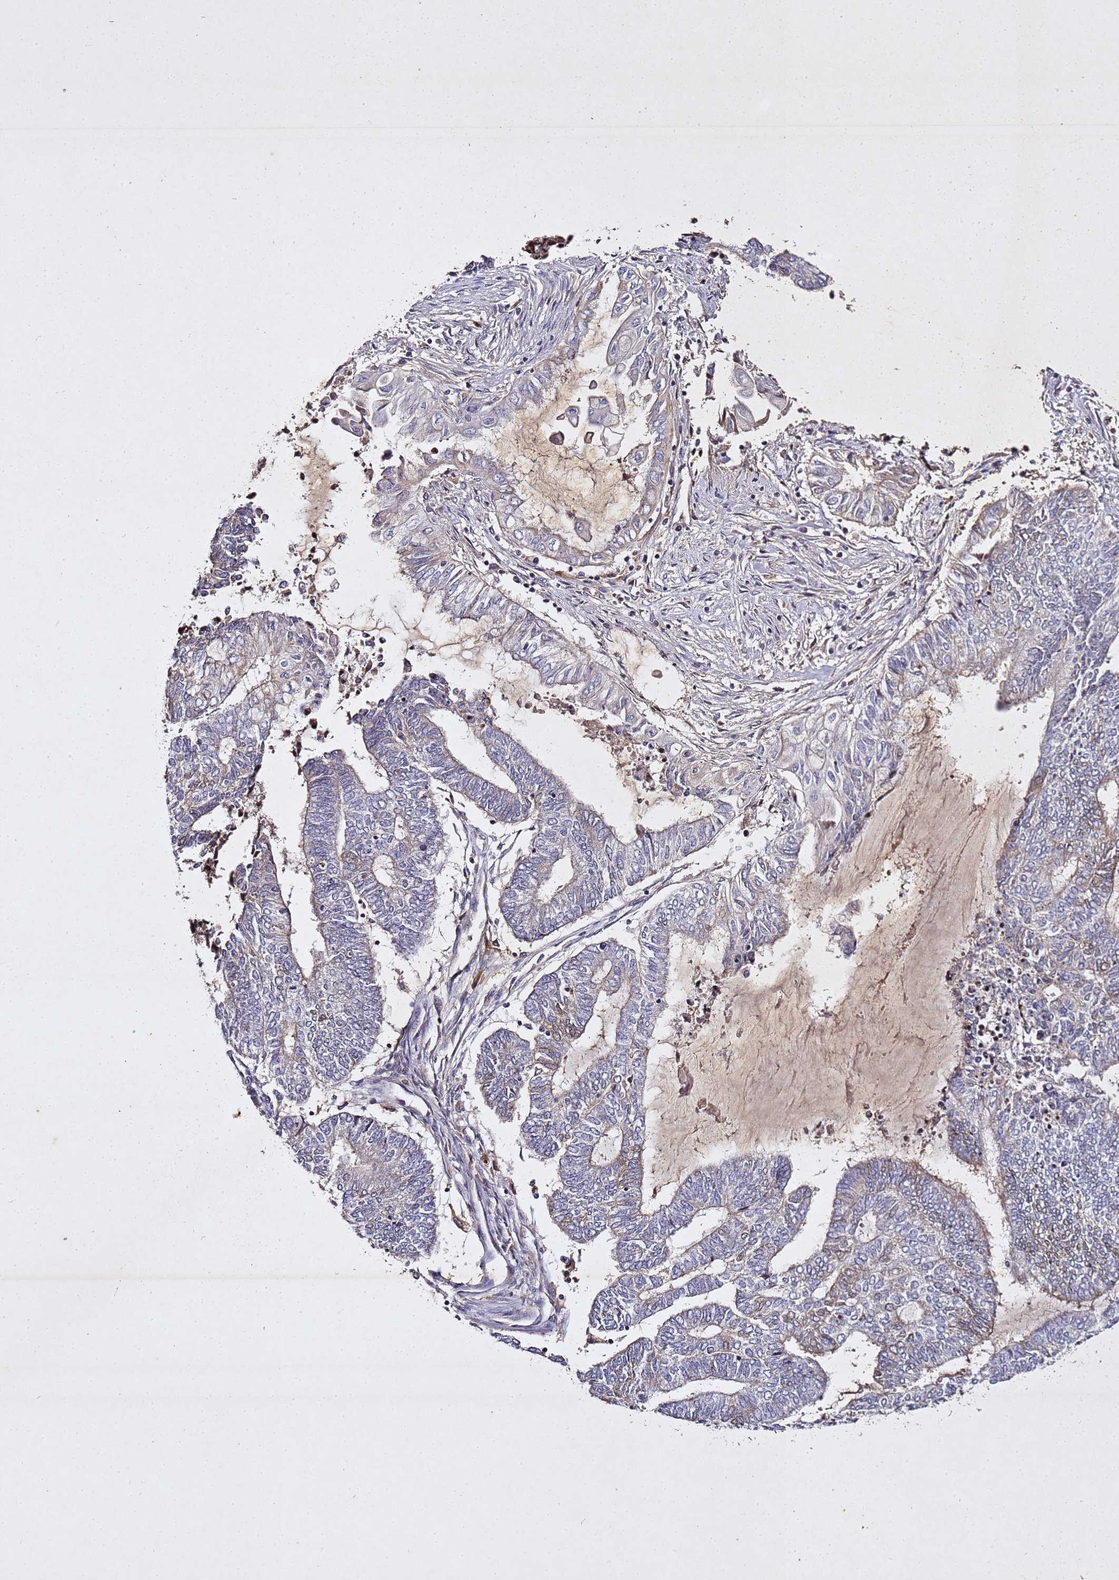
{"staining": {"intensity": "negative", "quantity": "none", "location": "none"}, "tissue": "endometrial cancer", "cell_type": "Tumor cells", "image_type": "cancer", "snomed": [{"axis": "morphology", "description": "Adenocarcinoma, NOS"}, {"axis": "topography", "description": "Uterus"}, {"axis": "topography", "description": "Endometrium"}], "caption": "This is a image of immunohistochemistry (IHC) staining of endometrial cancer (adenocarcinoma), which shows no staining in tumor cells.", "gene": "SV2B", "patient": {"sex": "female", "age": 70}}